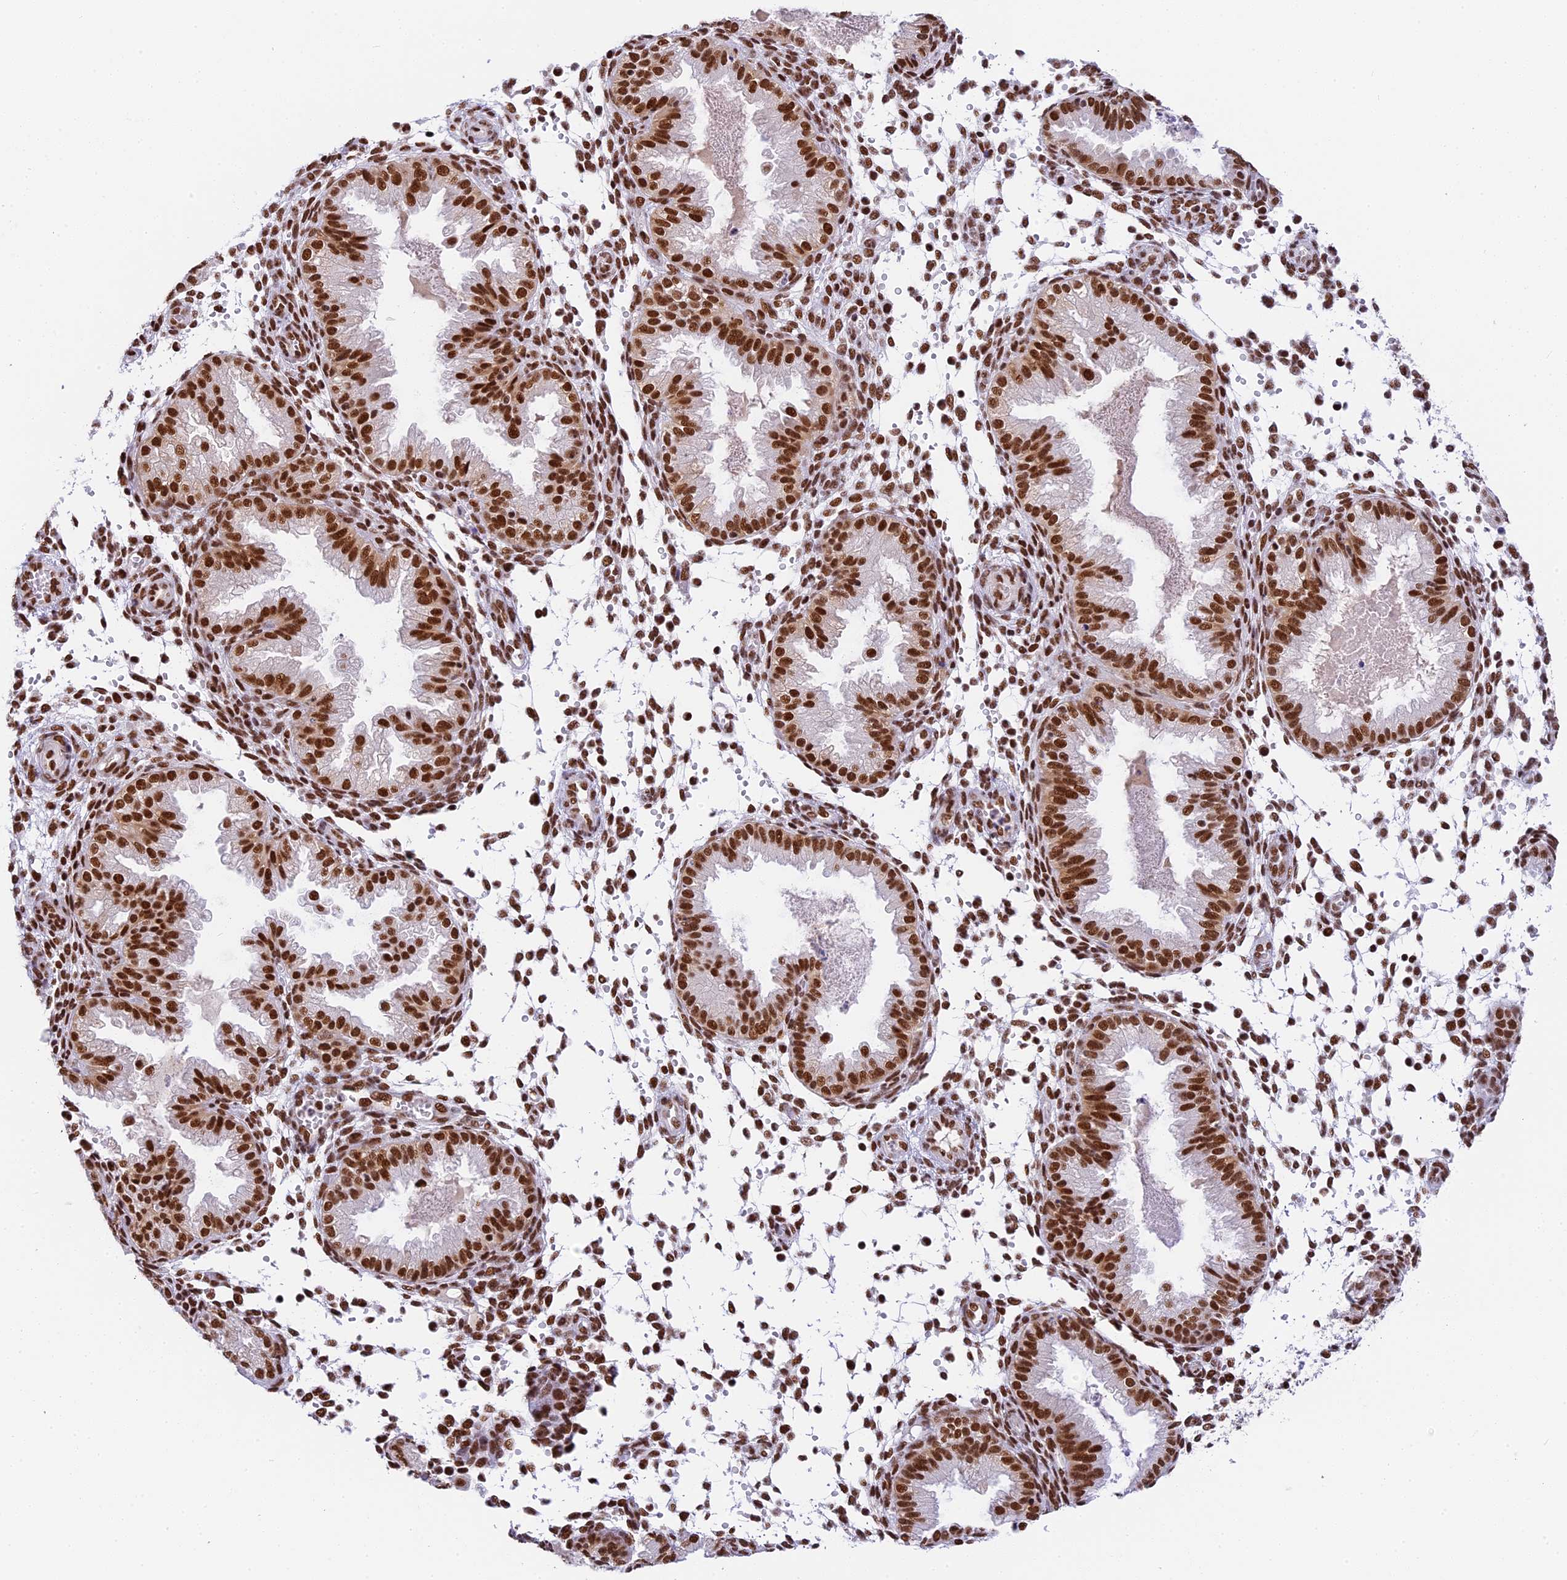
{"staining": {"intensity": "strong", "quantity": "25%-75%", "location": "nuclear"}, "tissue": "endometrium", "cell_type": "Cells in endometrial stroma", "image_type": "normal", "snomed": [{"axis": "morphology", "description": "Normal tissue, NOS"}, {"axis": "topography", "description": "Endometrium"}], "caption": "Protein expression analysis of benign endometrium shows strong nuclear positivity in about 25%-75% of cells in endometrial stroma.", "gene": "SBNO1", "patient": {"sex": "female", "age": 33}}